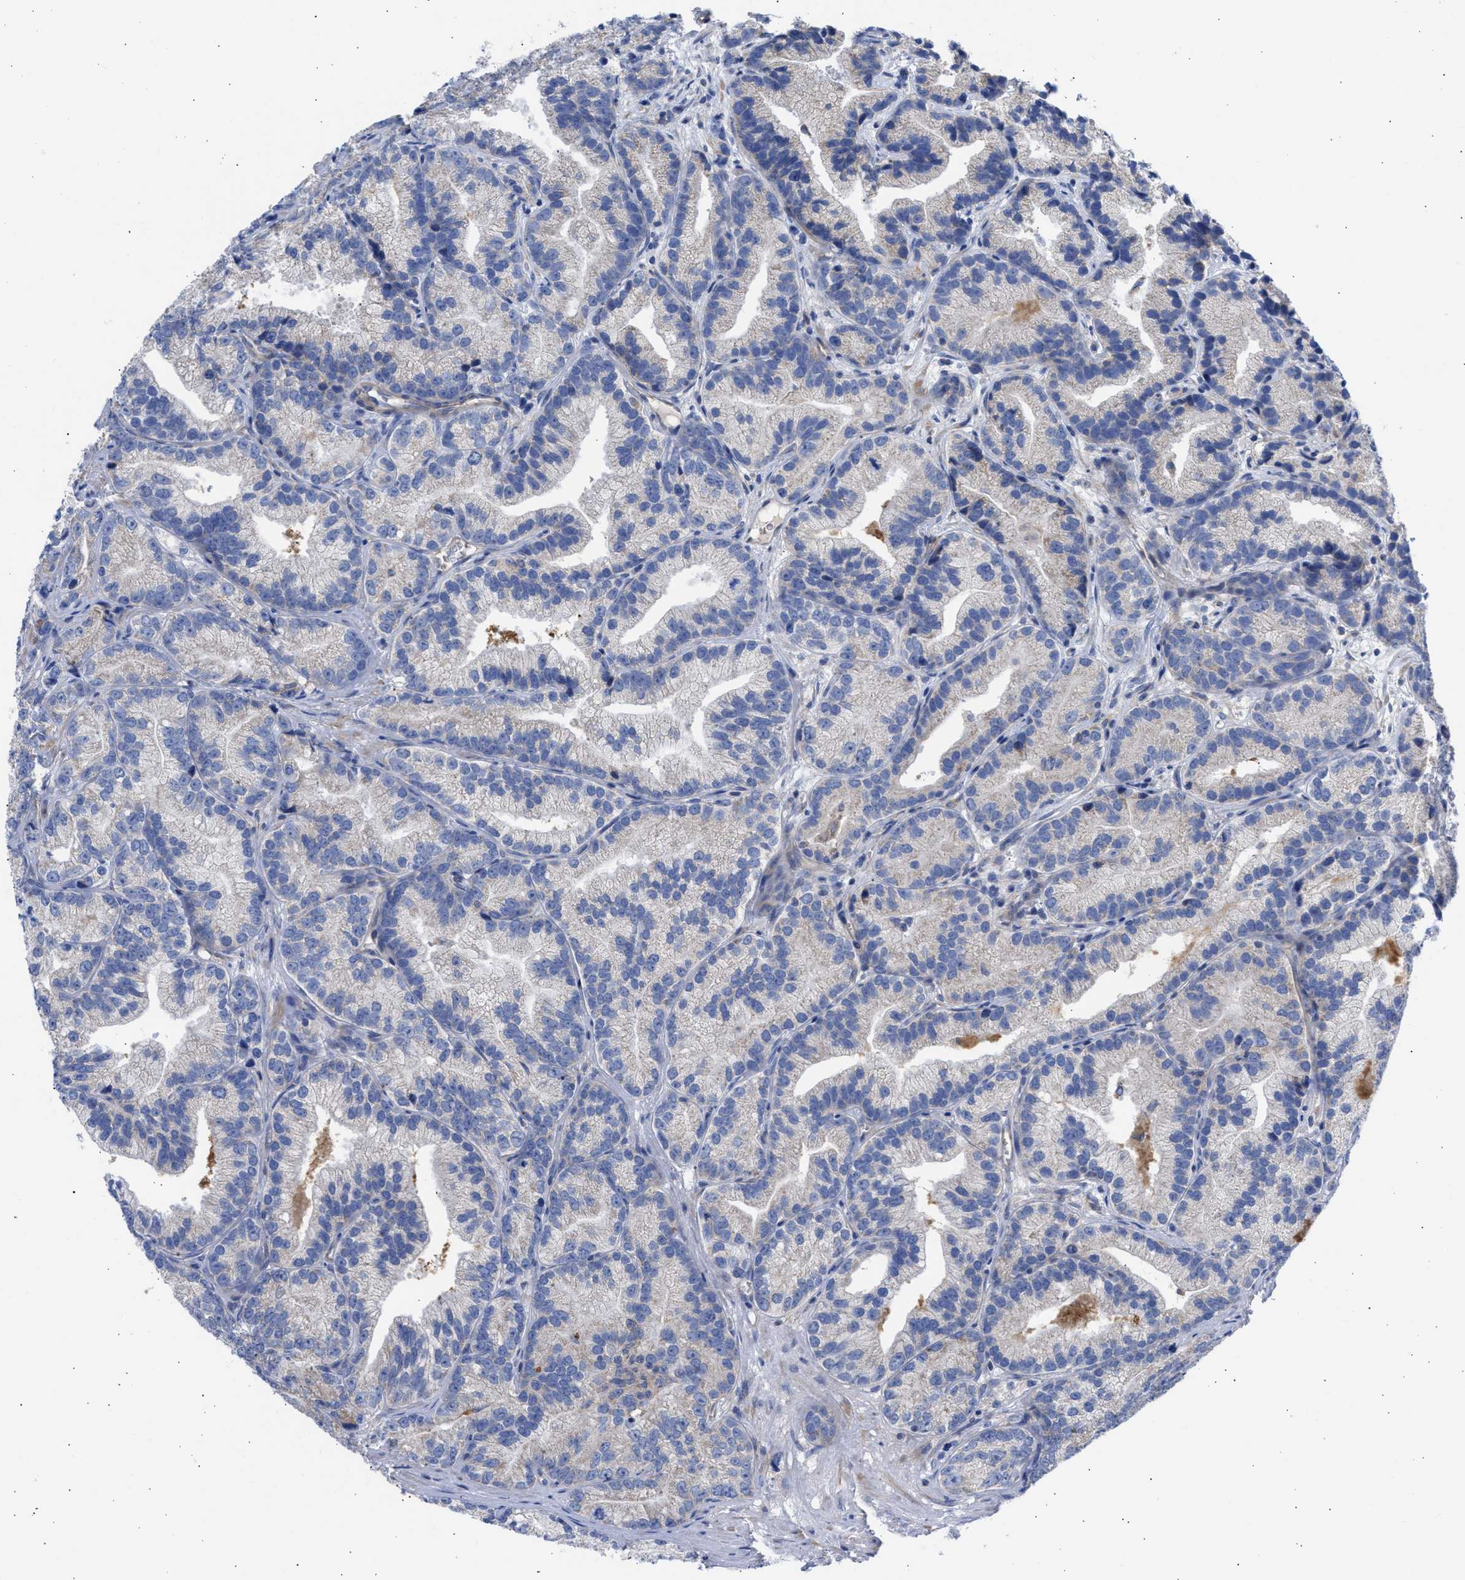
{"staining": {"intensity": "weak", "quantity": "<25%", "location": "cytoplasmic/membranous"}, "tissue": "prostate cancer", "cell_type": "Tumor cells", "image_type": "cancer", "snomed": [{"axis": "morphology", "description": "Adenocarcinoma, Low grade"}, {"axis": "topography", "description": "Prostate"}], "caption": "A micrograph of human prostate adenocarcinoma (low-grade) is negative for staining in tumor cells.", "gene": "BTG3", "patient": {"sex": "male", "age": 89}}